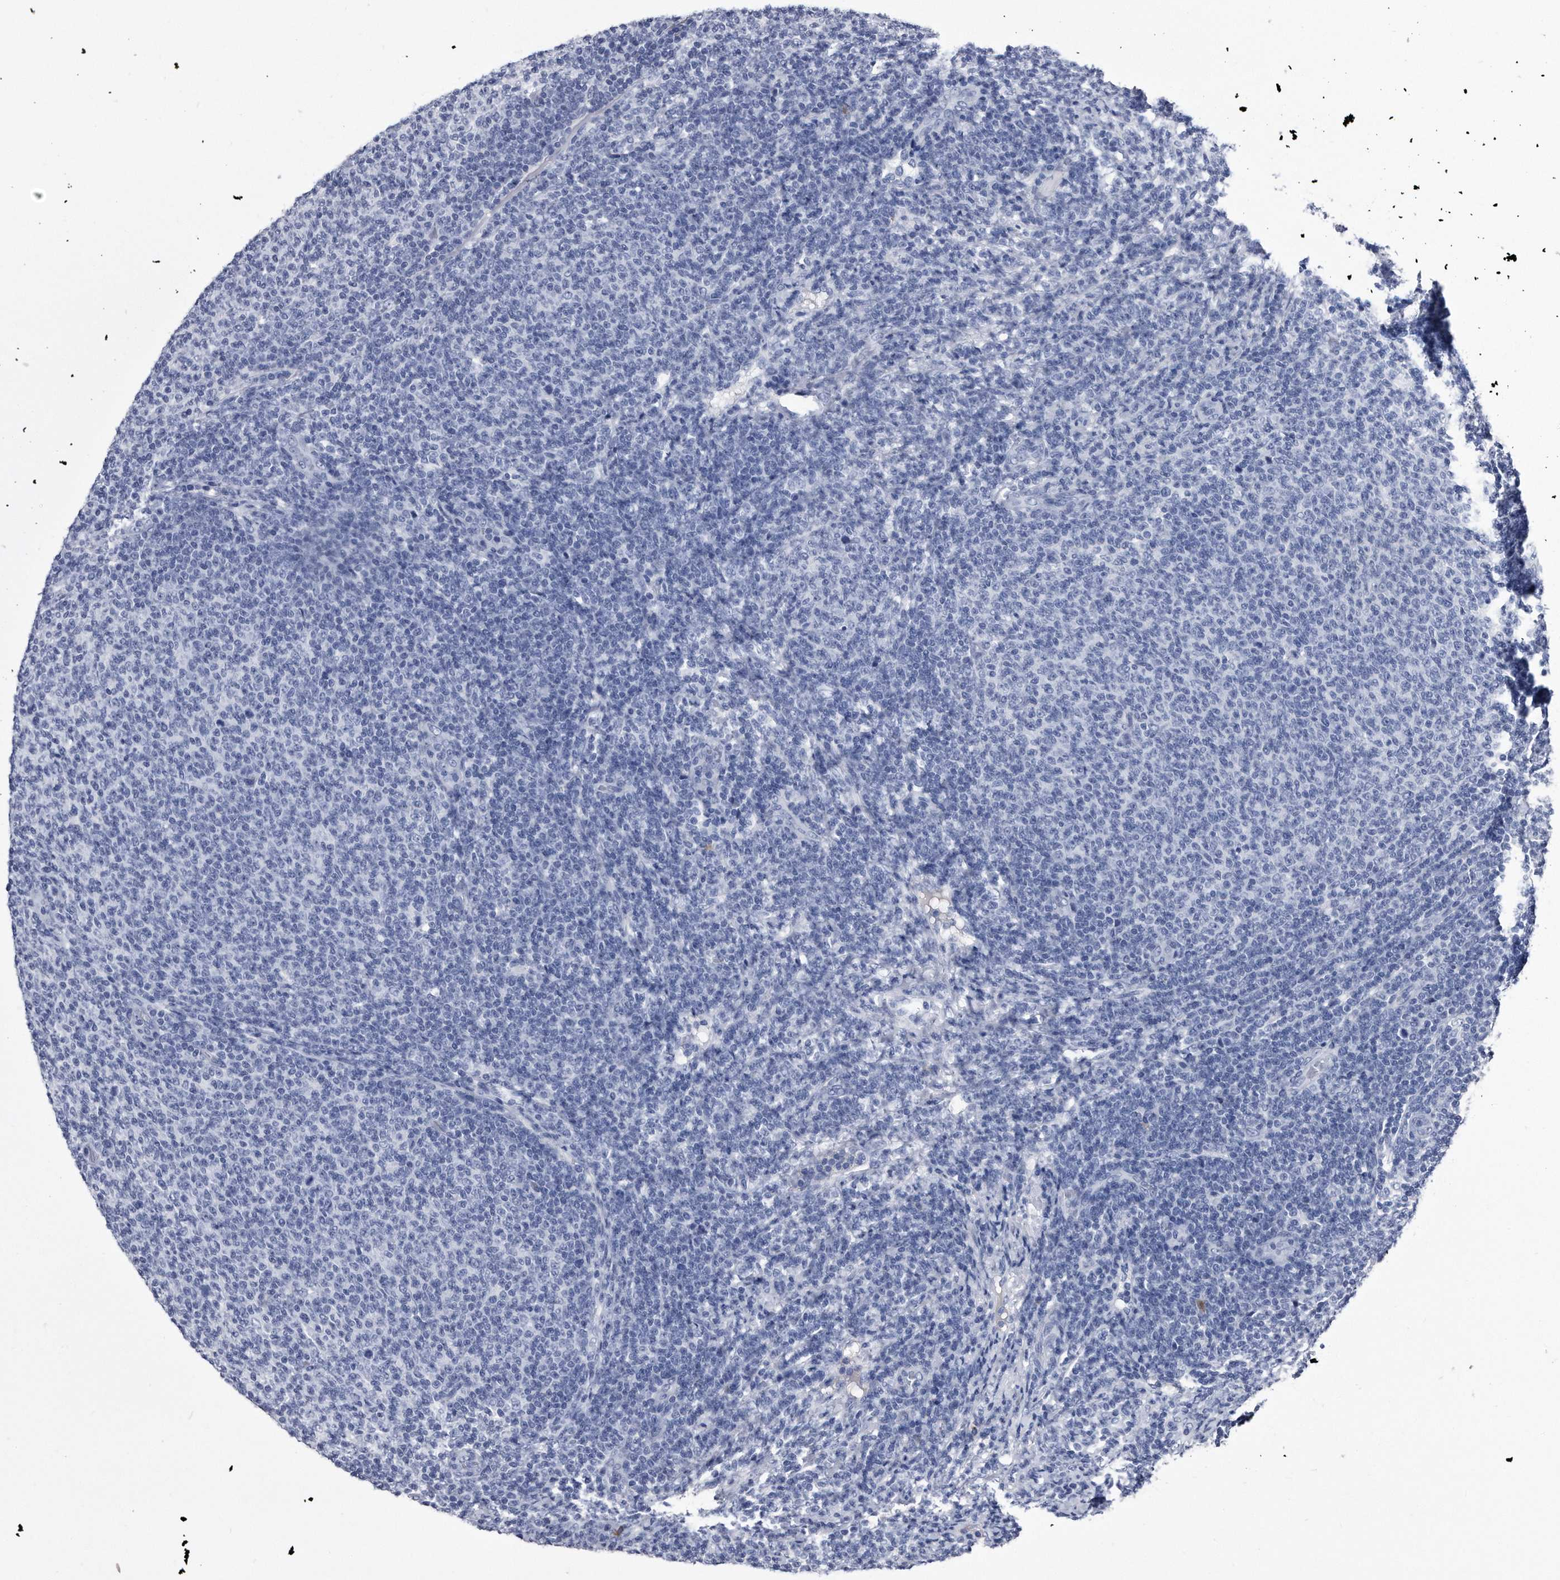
{"staining": {"intensity": "negative", "quantity": "none", "location": "none"}, "tissue": "lymphoma", "cell_type": "Tumor cells", "image_type": "cancer", "snomed": [{"axis": "morphology", "description": "Malignant lymphoma, non-Hodgkin's type, Low grade"}, {"axis": "topography", "description": "Lymph node"}], "caption": "High magnification brightfield microscopy of lymphoma stained with DAB (brown) and counterstained with hematoxylin (blue): tumor cells show no significant positivity. (Stains: DAB (3,3'-diaminobenzidine) immunohistochemistry with hematoxylin counter stain, Microscopy: brightfield microscopy at high magnification).", "gene": "KCTD8", "patient": {"sex": "male", "age": 66}}